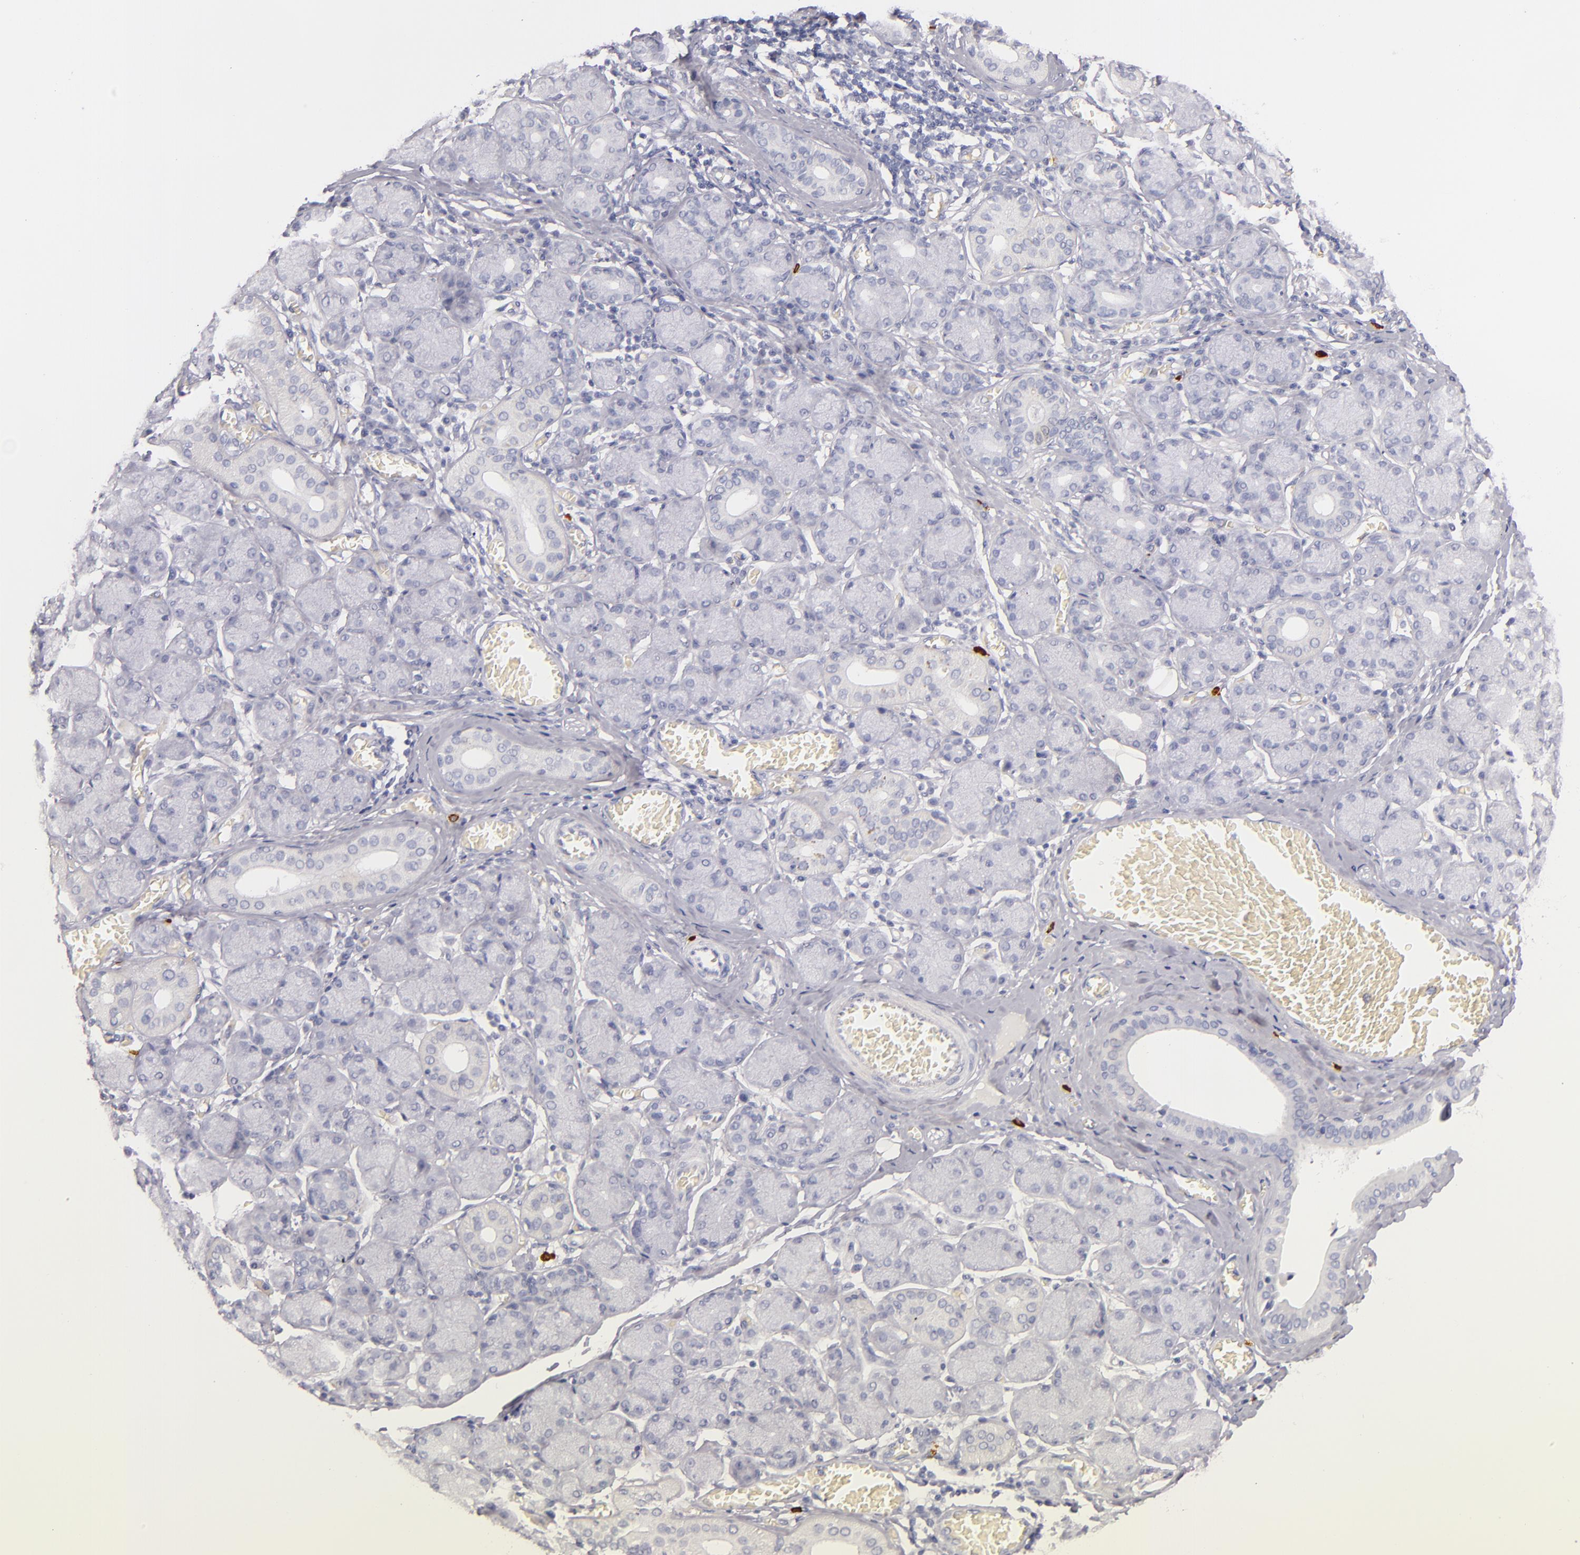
{"staining": {"intensity": "negative", "quantity": "none", "location": "none"}, "tissue": "salivary gland", "cell_type": "Glandular cells", "image_type": "normal", "snomed": [{"axis": "morphology", "description": "Normal tissue, NOS"}, {"axis": "topography", "description": "Salivary gland"}], "caption": "Immunohistochemical staining of benign human salivary gland demonstrates no significant staining in glandular cells. Brightfield microscopy of IHC stained with DAB (3,3'-diaminobenzidine) (brown) and hematoxylin (blue), captured at high magnification.", "gene": "TPSD1", "patient": {"sex": "female", "age": 24}}